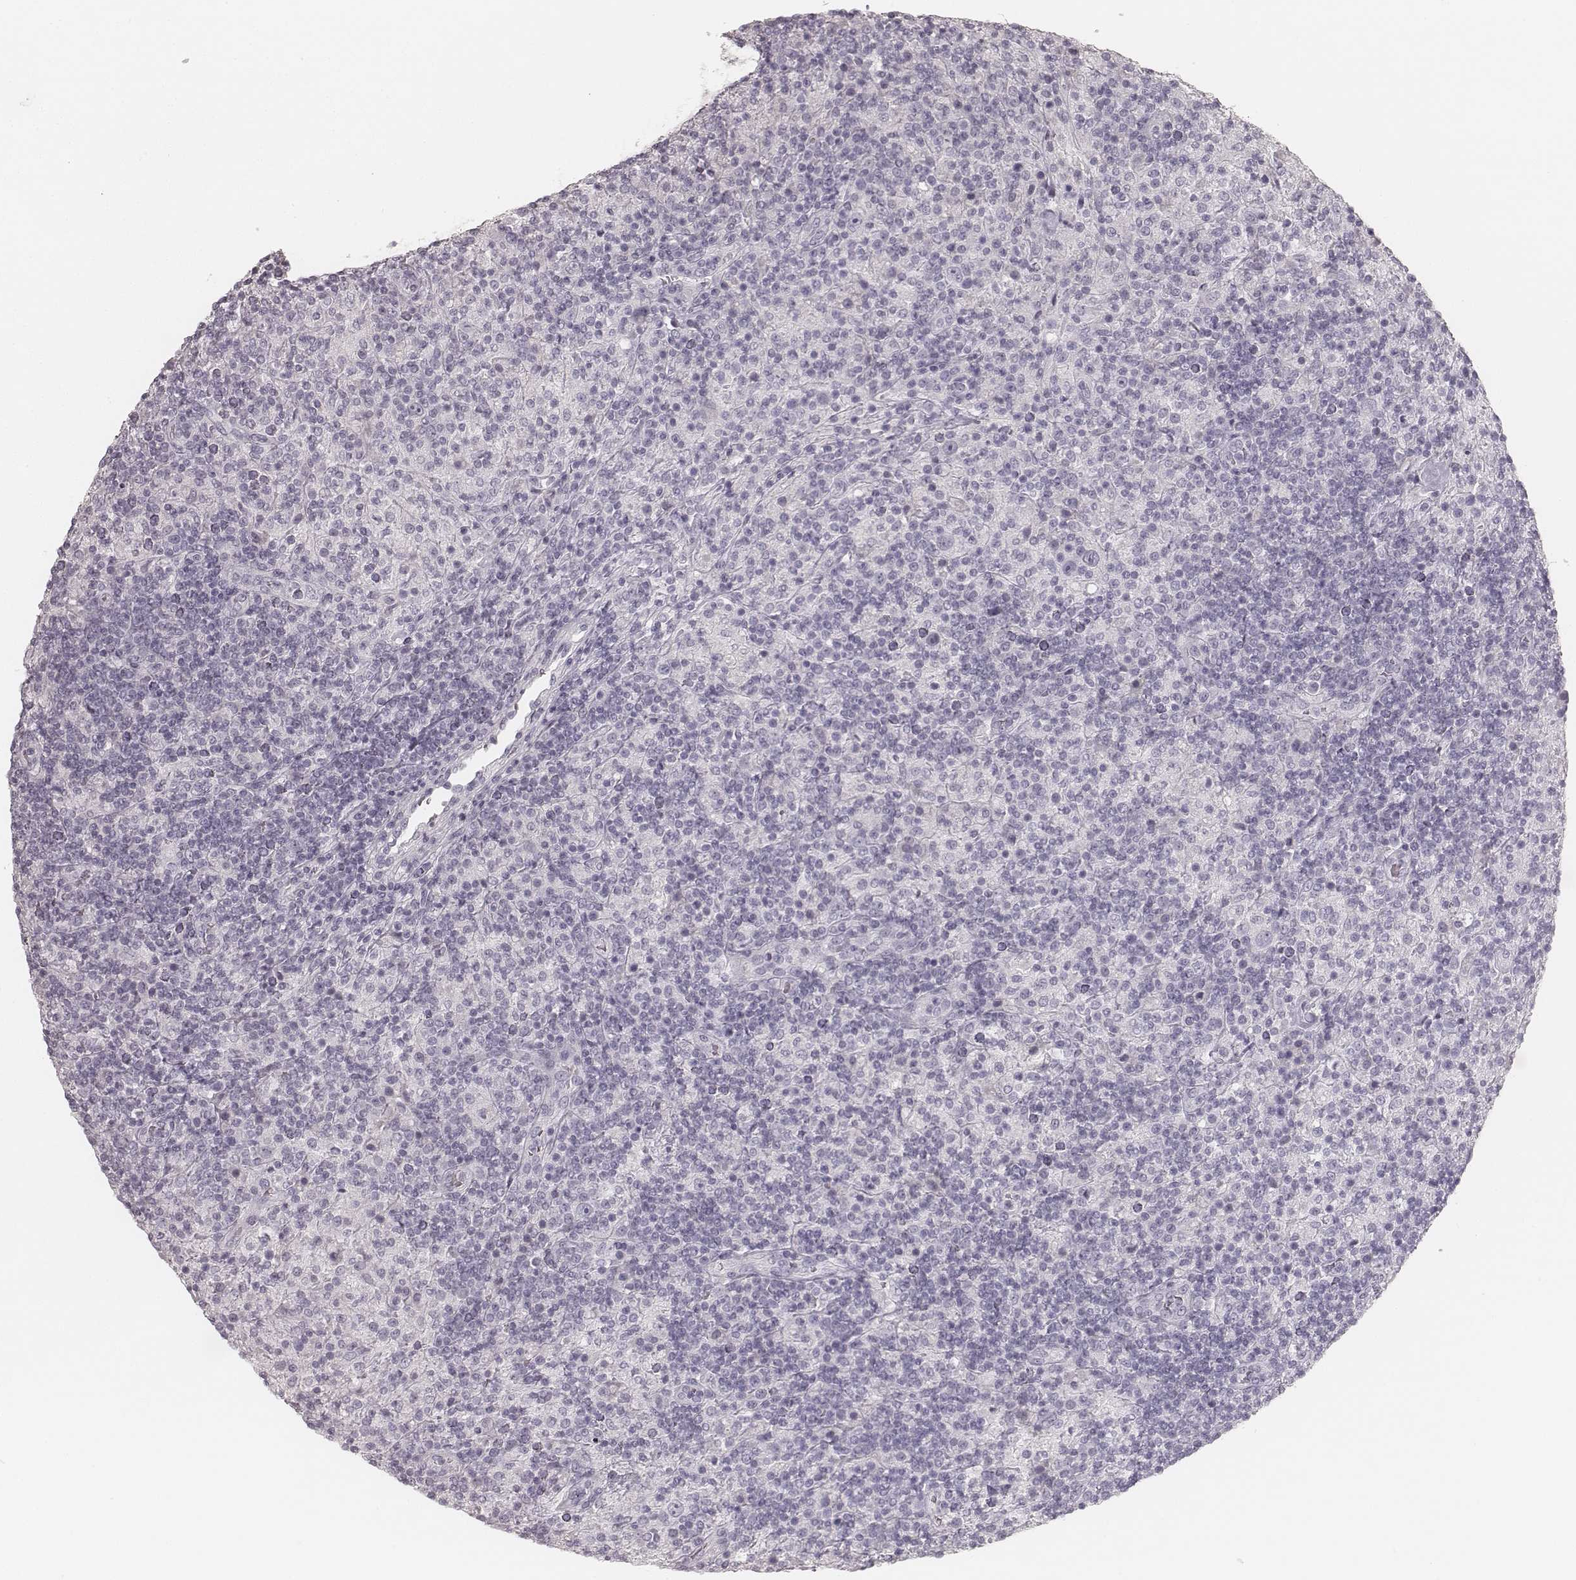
{"staining": {"intensity": "negative", "quantity": "none", "location": "none"}, "tissue": "lymphoma", "cell_type": "Tumor cells", "image_type": "cancer", "snomed": [{"axis": "morphology", "description": "Hodgkin's disease, NOS"}, {"axis": "topography", "description": "Lymph node"}], "caption": "Tumor cells show no significant staining in lymphoma. (DAB (3,3'-diaminobenzidine) IHC with hematoxylin counter stain).", "gene": "KRT31", "patient": {"sex": "male", "age": 70}}